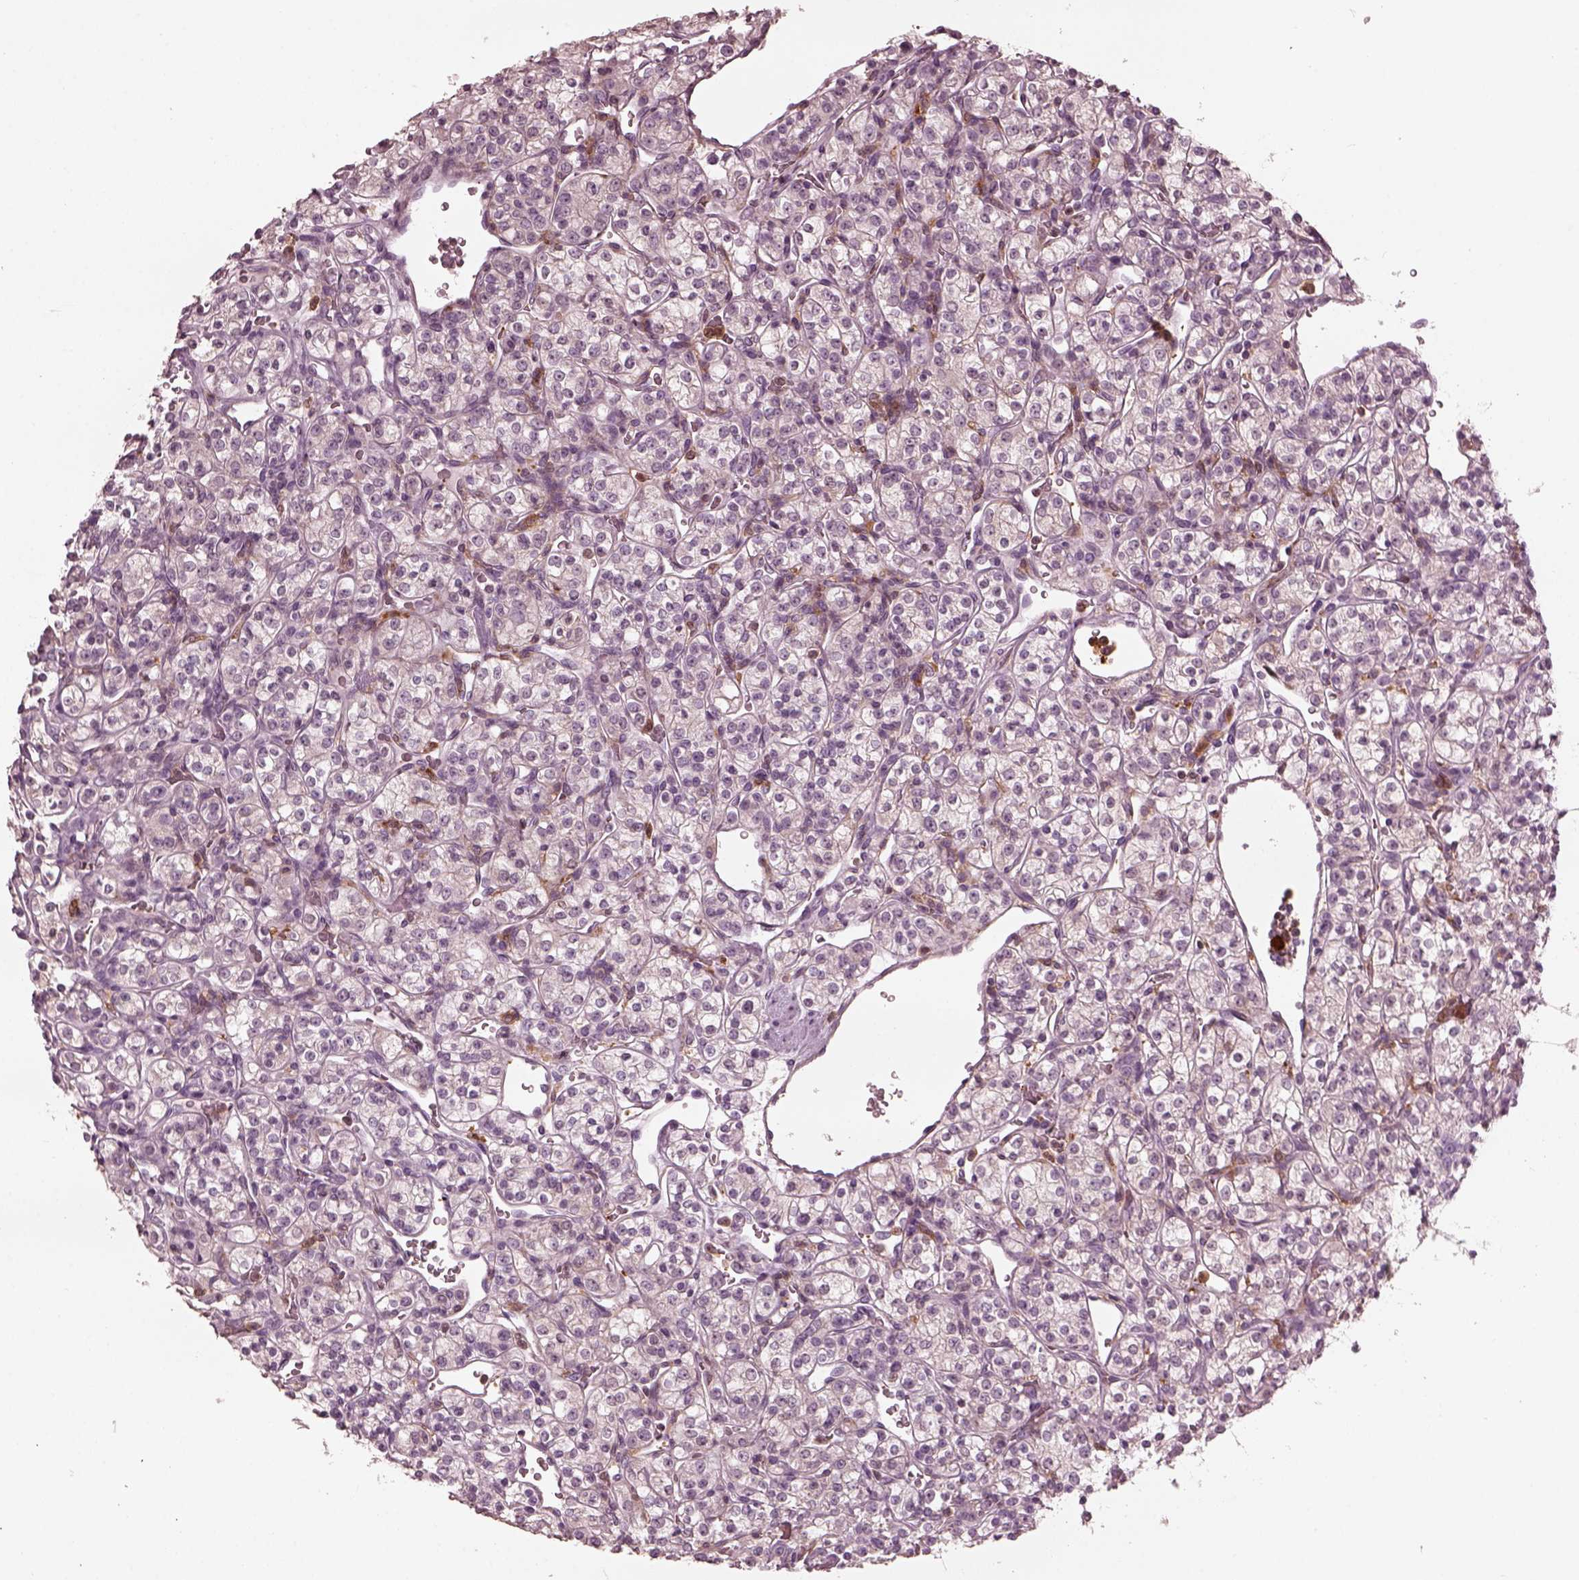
{"staining": {"intensity": "negative", "quantity": "none", "location": "none"}, "tissue": "renal cancer", "cell_type": "Tumor cells", "image_type": "cancer", "snomed": [{"axis": "morphology", "description": "Adenocarcinoma, NOS"}, {"axis": "topography", "description": "Kidney"}], "caption": "High power microscopy micrograph of an immunohistochemistry histopathology image of renal adenocarcinoma, revealing no significant expression in tumor cells.", "gene": "PSTPIP2", "patient": {"sex": "male", "age": 77}}